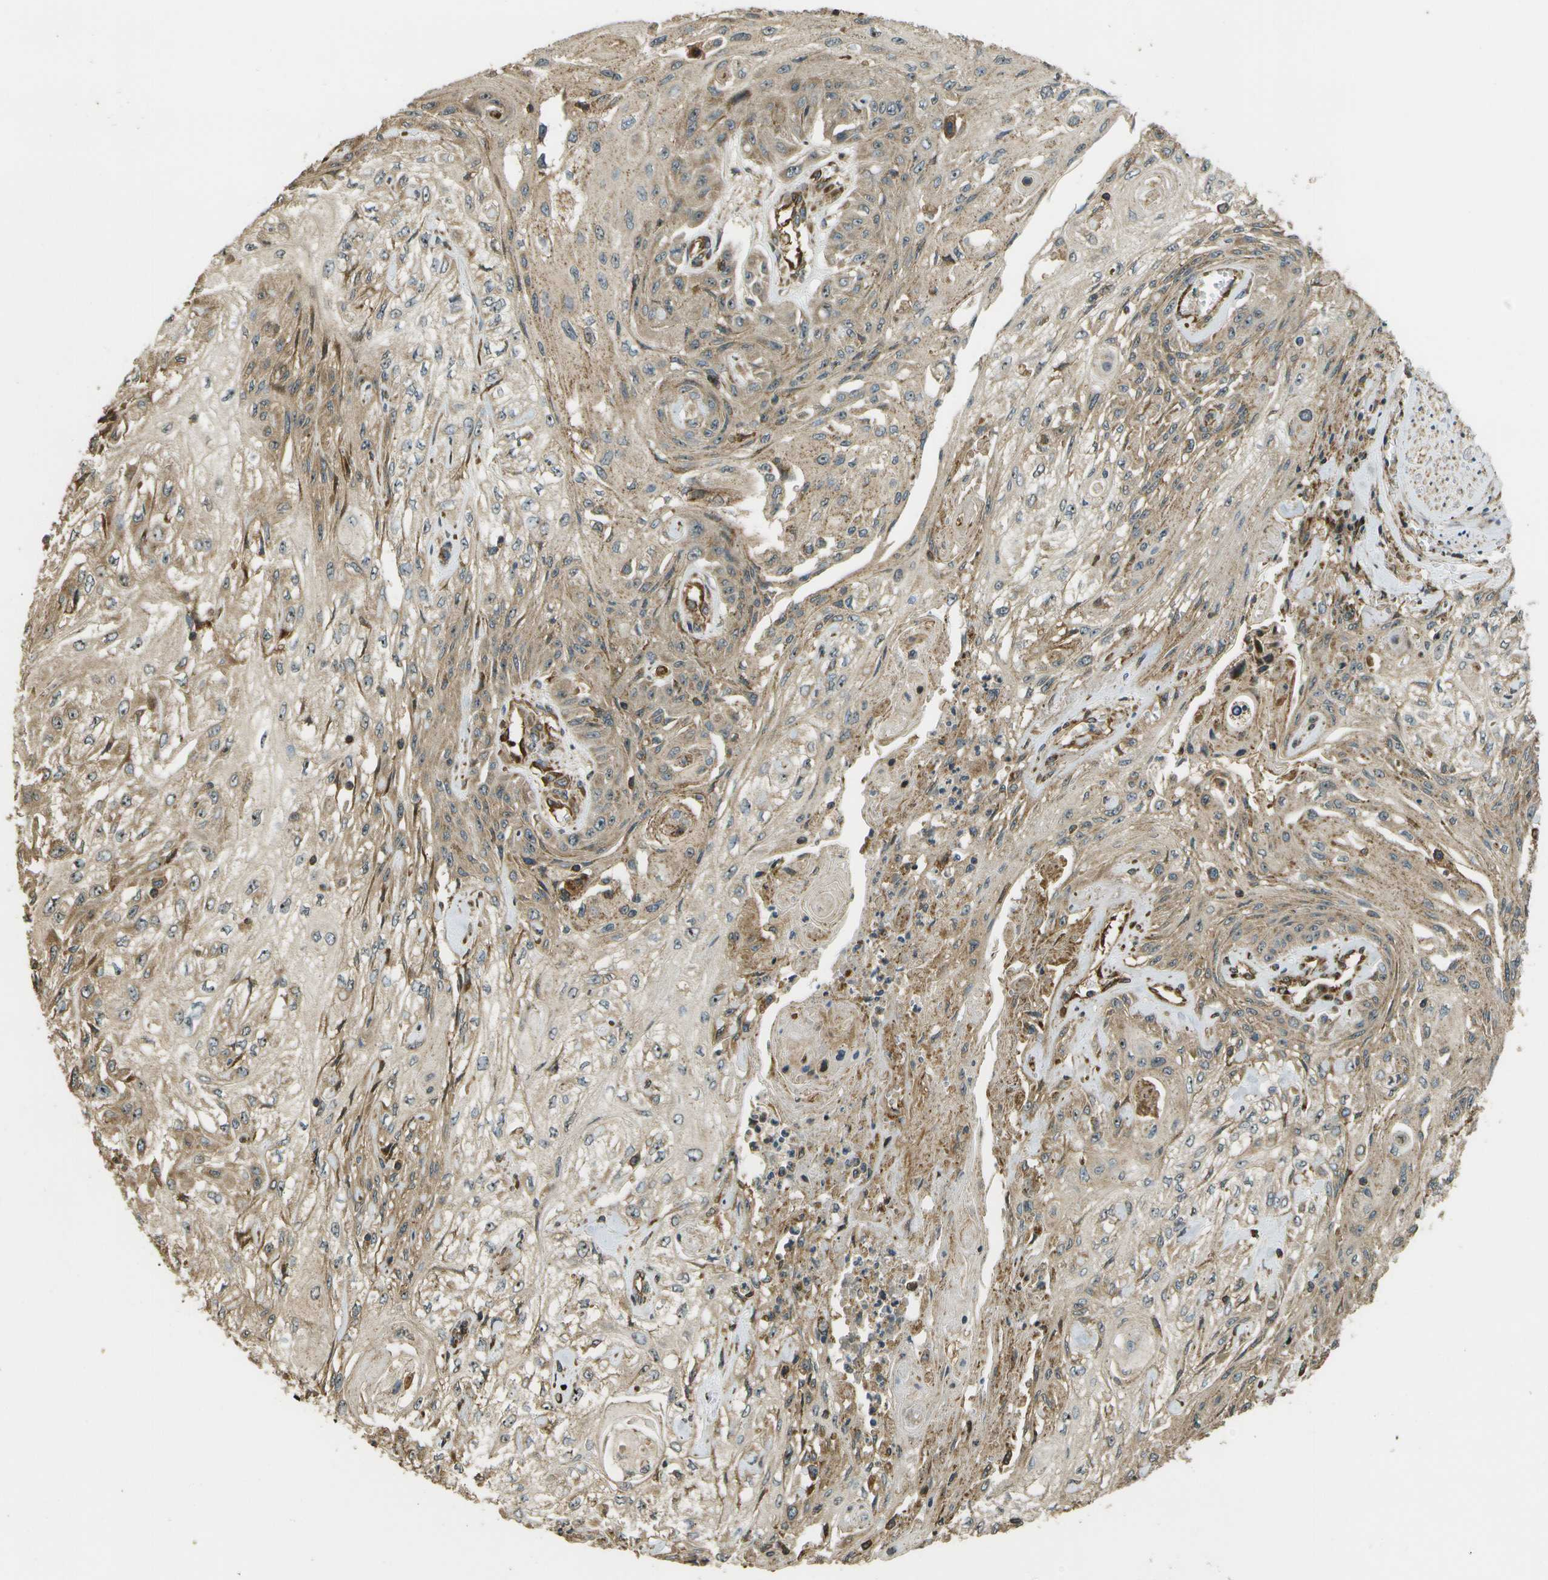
{"staining": {"intensity": "weak", "quantity": ">75%", "location": "cytoplasmic/membranous,nuclear"}, "tissue": "skin cancer", "cell_type": "Tumor cells", "image_type": "cancer", "snomed": [{"axis": "morphology", "description": "Squamous cell carcinoma, NOS"}, {"axis": "morphology", "description": "Squamous cell carcinoma, metastatic, NOS"}, {"axis": "topography", "description": "Skin"}, {"axis": "topography", "description": "Lymph node"}], "caption": "Protein staining of skin squamous cell carcinoma tissue displays weak cytoplasmic/membranous and nuclear staining in approximately >75% of tumor cells.", "gene": "LRP12", "patient": {"sex": "male", "age": 75}}